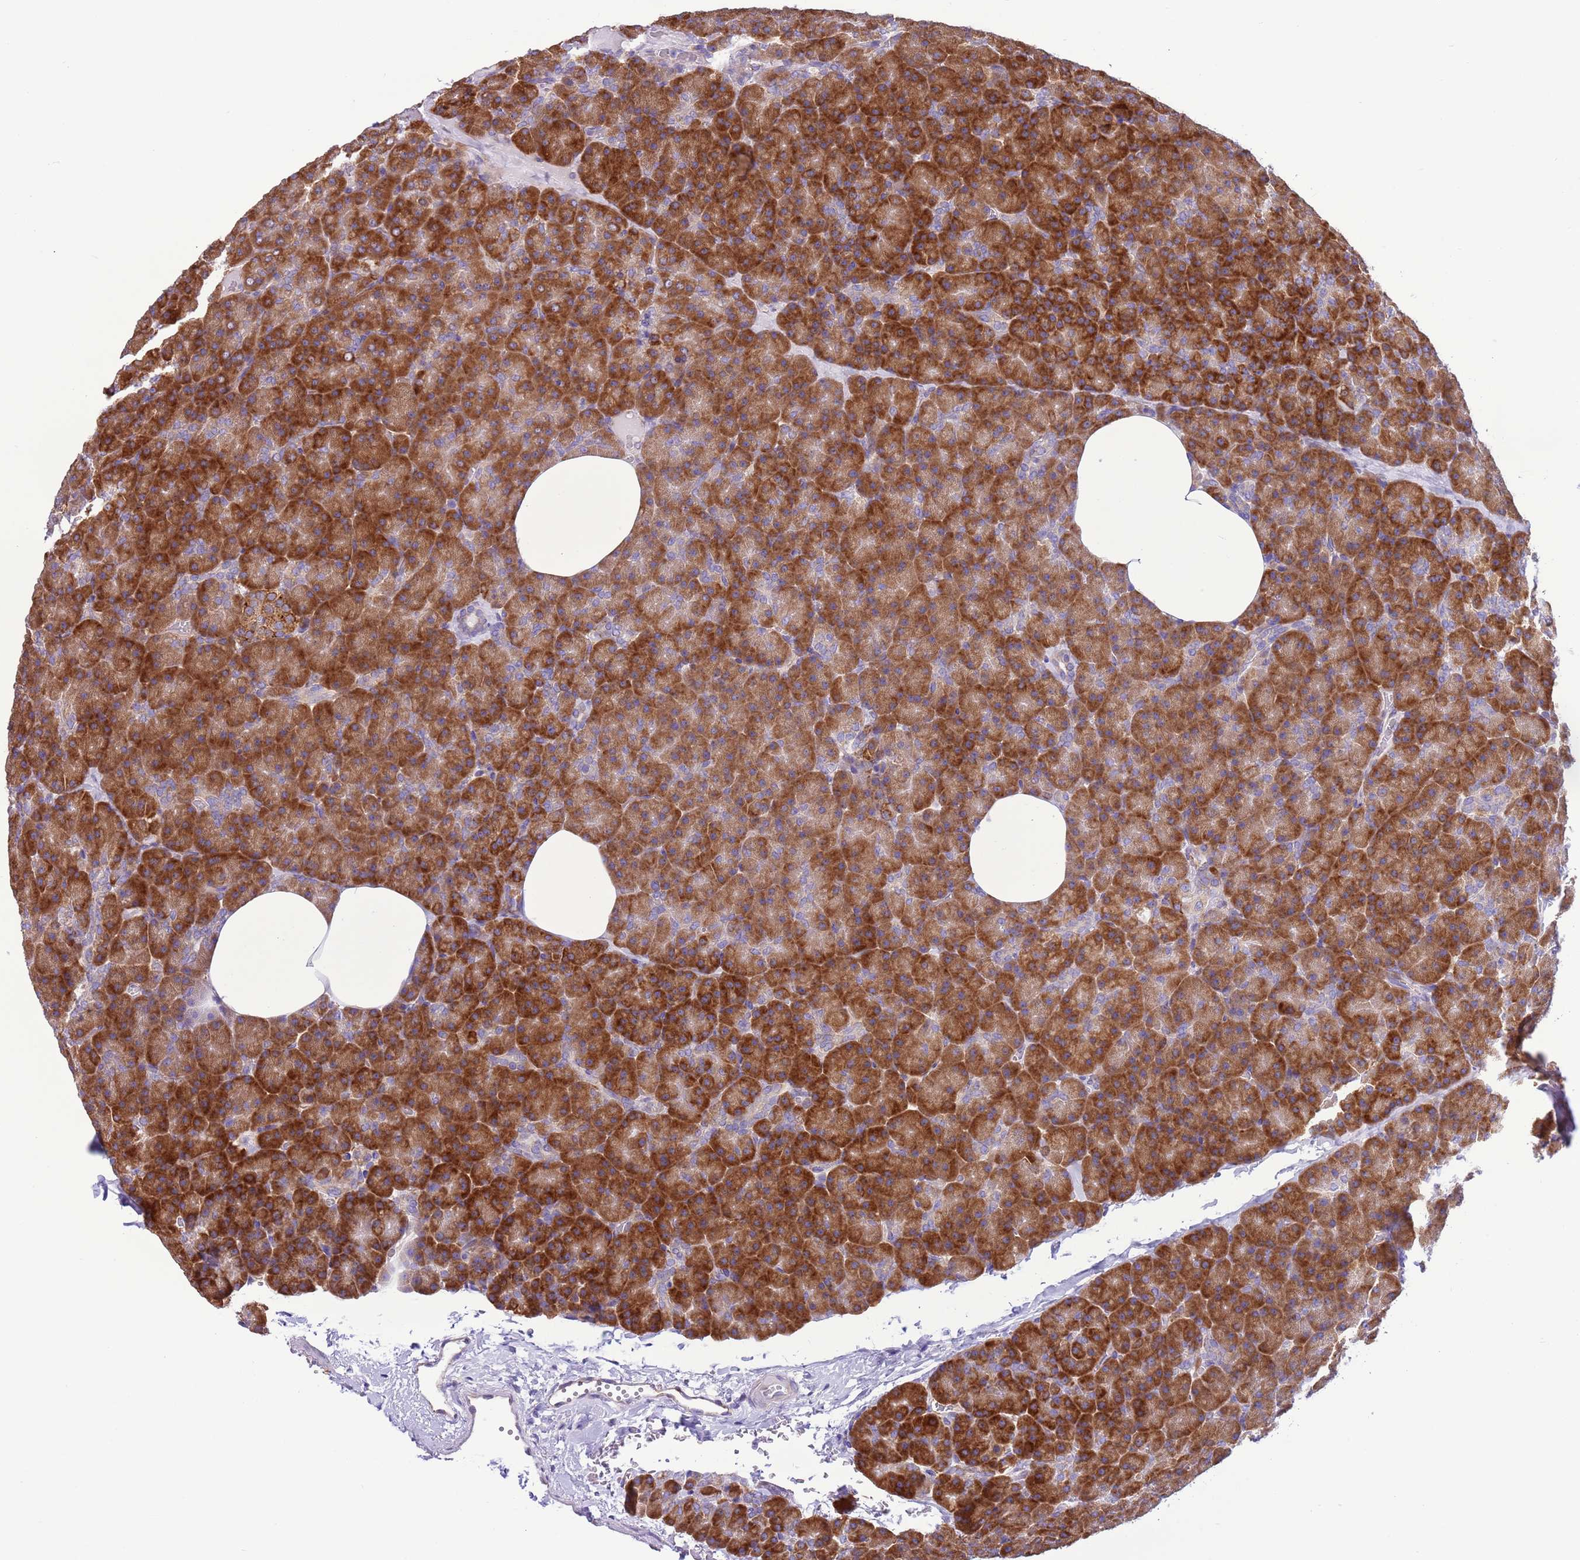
{"staining": {"intensity": "strong", "quantity": ">75%", "location": "cytoplasmic/membranous"}, "tissue": "pancreas", "cell_type": "Exocrine glandular cells", "image_type": "normal", "snomed": [{"axis": "morphology", "description": "Normal tissue, NOS"}, {"axis": "morphology", "description": "Carcinoid, malignant, NOS"}, {"axis": "topography", "description": "Pancreas"}], "caption": "Brown immunohistochemical staining in benign human pancreas exhibits strong cytoplasmic/membranous staining in approximately >75% of exocrine glandular cells. (Brightfield microscopy of DAB IHC at high magnification).", "gene": "VARS1", "patient": {"sex": "female", "age": 35}}